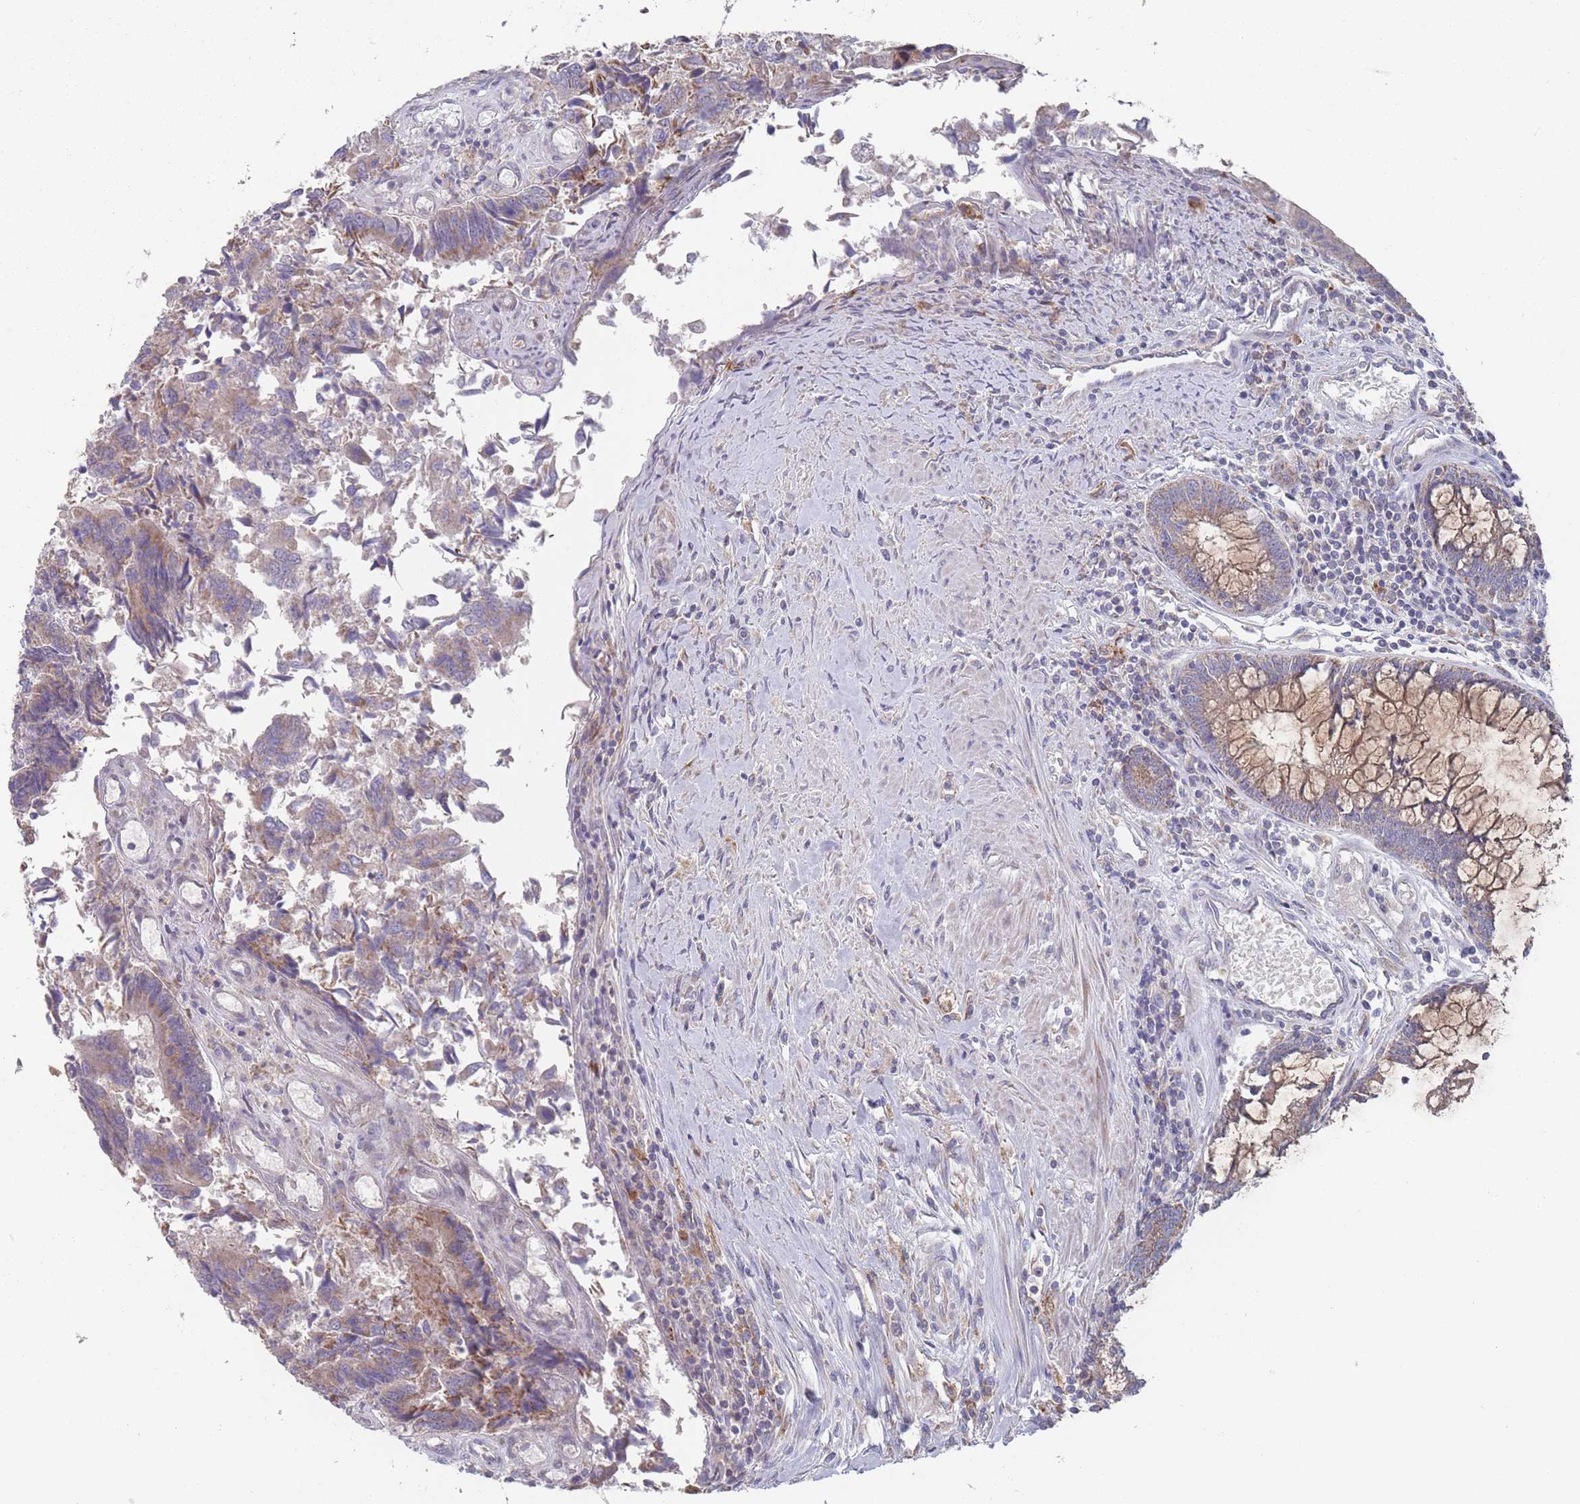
{"staining": {"intensity": "weak", "quantity": "25%-75%", "location": "cytoplasmic/membranous"}, "tissue": "colorectal cancer", "cell_type": "Tumor cells", "image_type": "cancer", "snomed": [{"axis": "morphology", "description": "Adenocarcinoma, NOS"}, {"axis": "topography", "description": "Colon"}], "caption": "A brown stain labels weak cytoplasmic/membranous staining of a protein in colorectal cancer (adenocarcinoma) tumor cells.", "gene": "PEX7", "patient": {"sex": "female", "age": 67}}